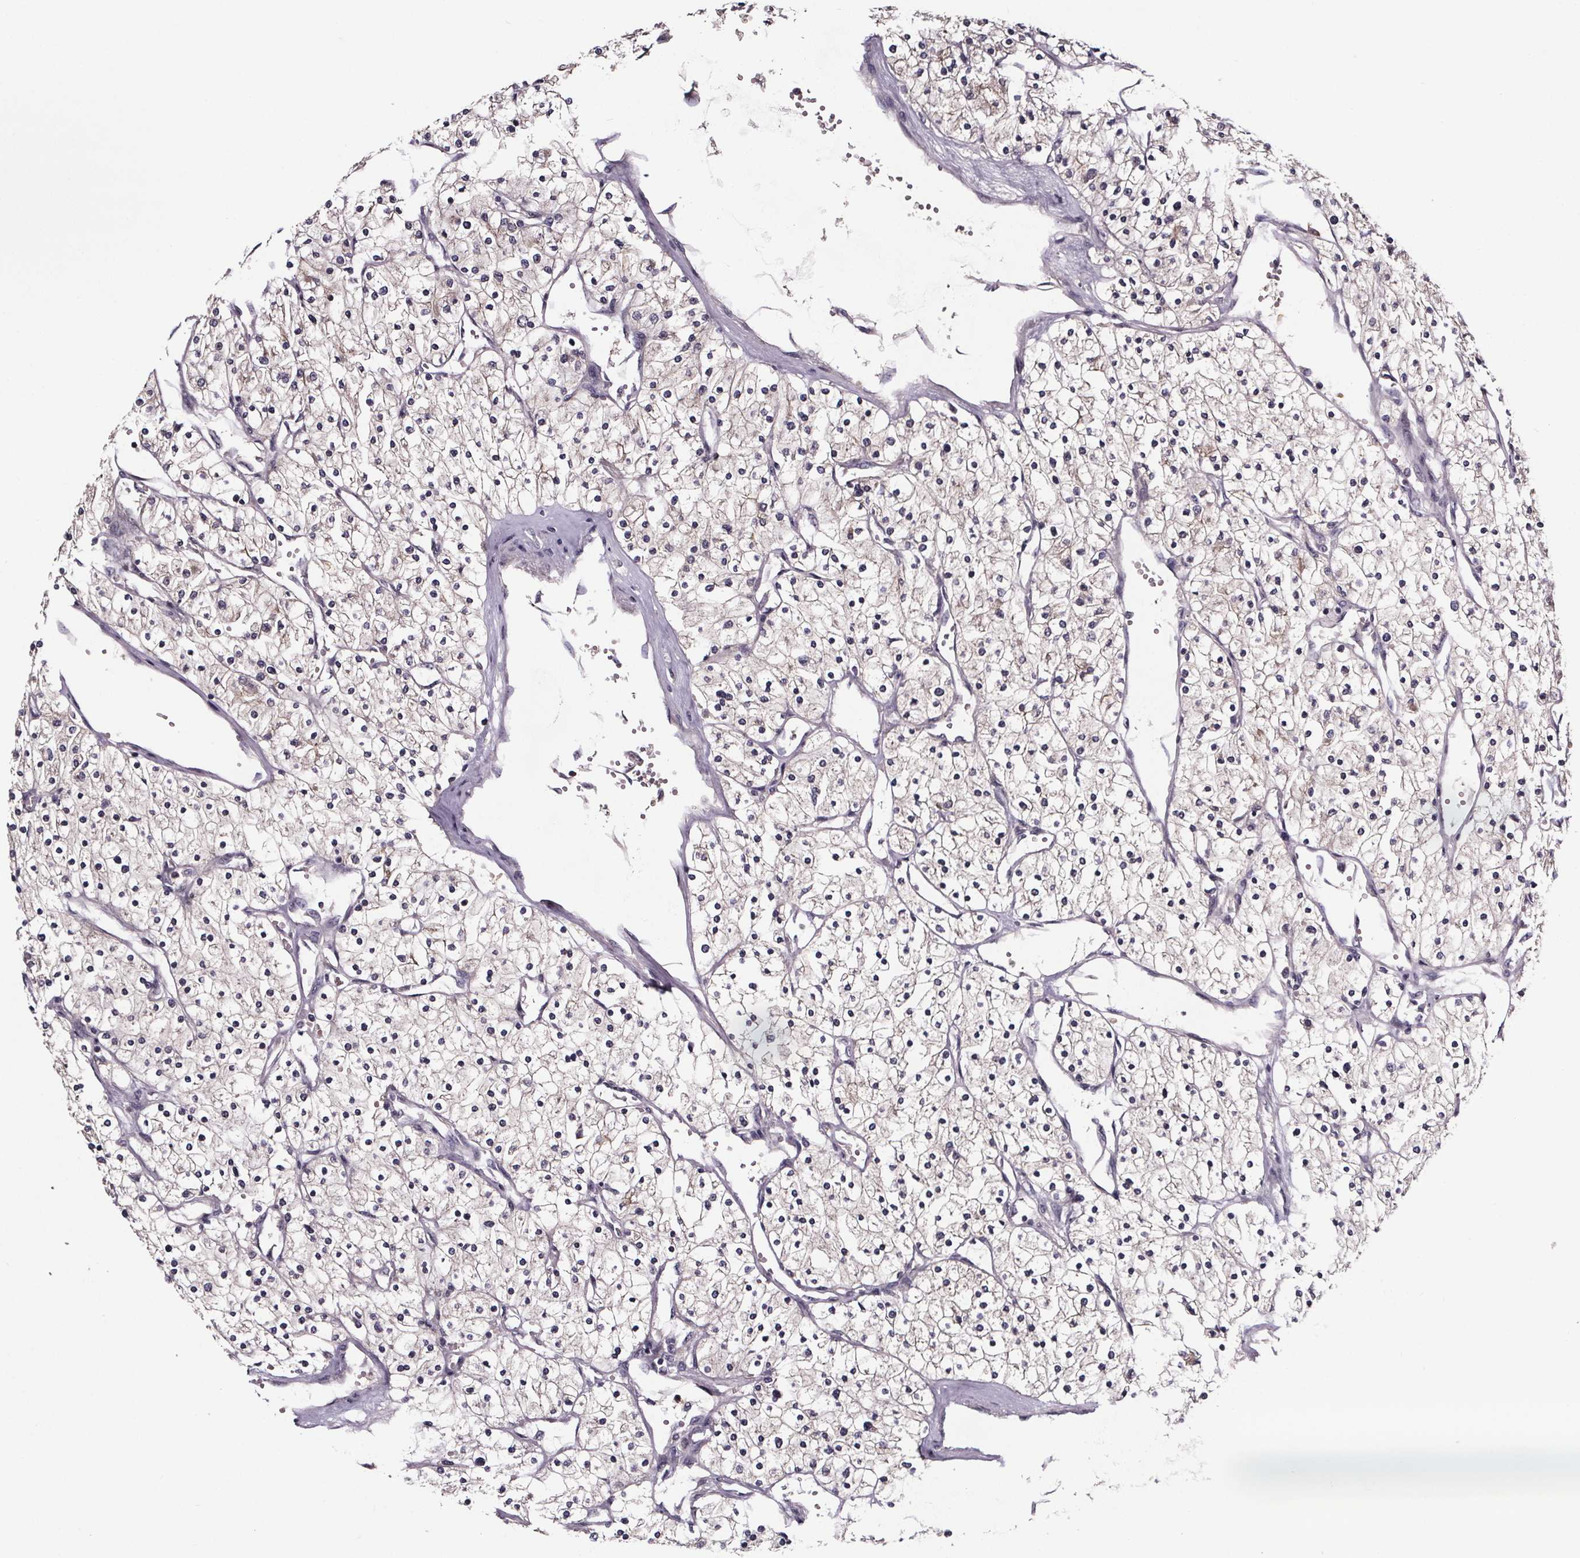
{"staining": {"intensity": "negative", "quantity": "none", "location": "none"}, "tissue": "renal cancer", "cell_type": "Tumor cells", "image_type": "cancer", "snomed": [{"axis": "morphology", "description": "Adenocarcinoma, NOS"}, {"axis": "topography", "description": "Kidney"}], "caption": "This is an IHC image of renal cancer (adenocarcinoma). There is no positivity in tumor cells.", "gene": "SMIM1", "patient": {"sex": "male", "age": 80}}